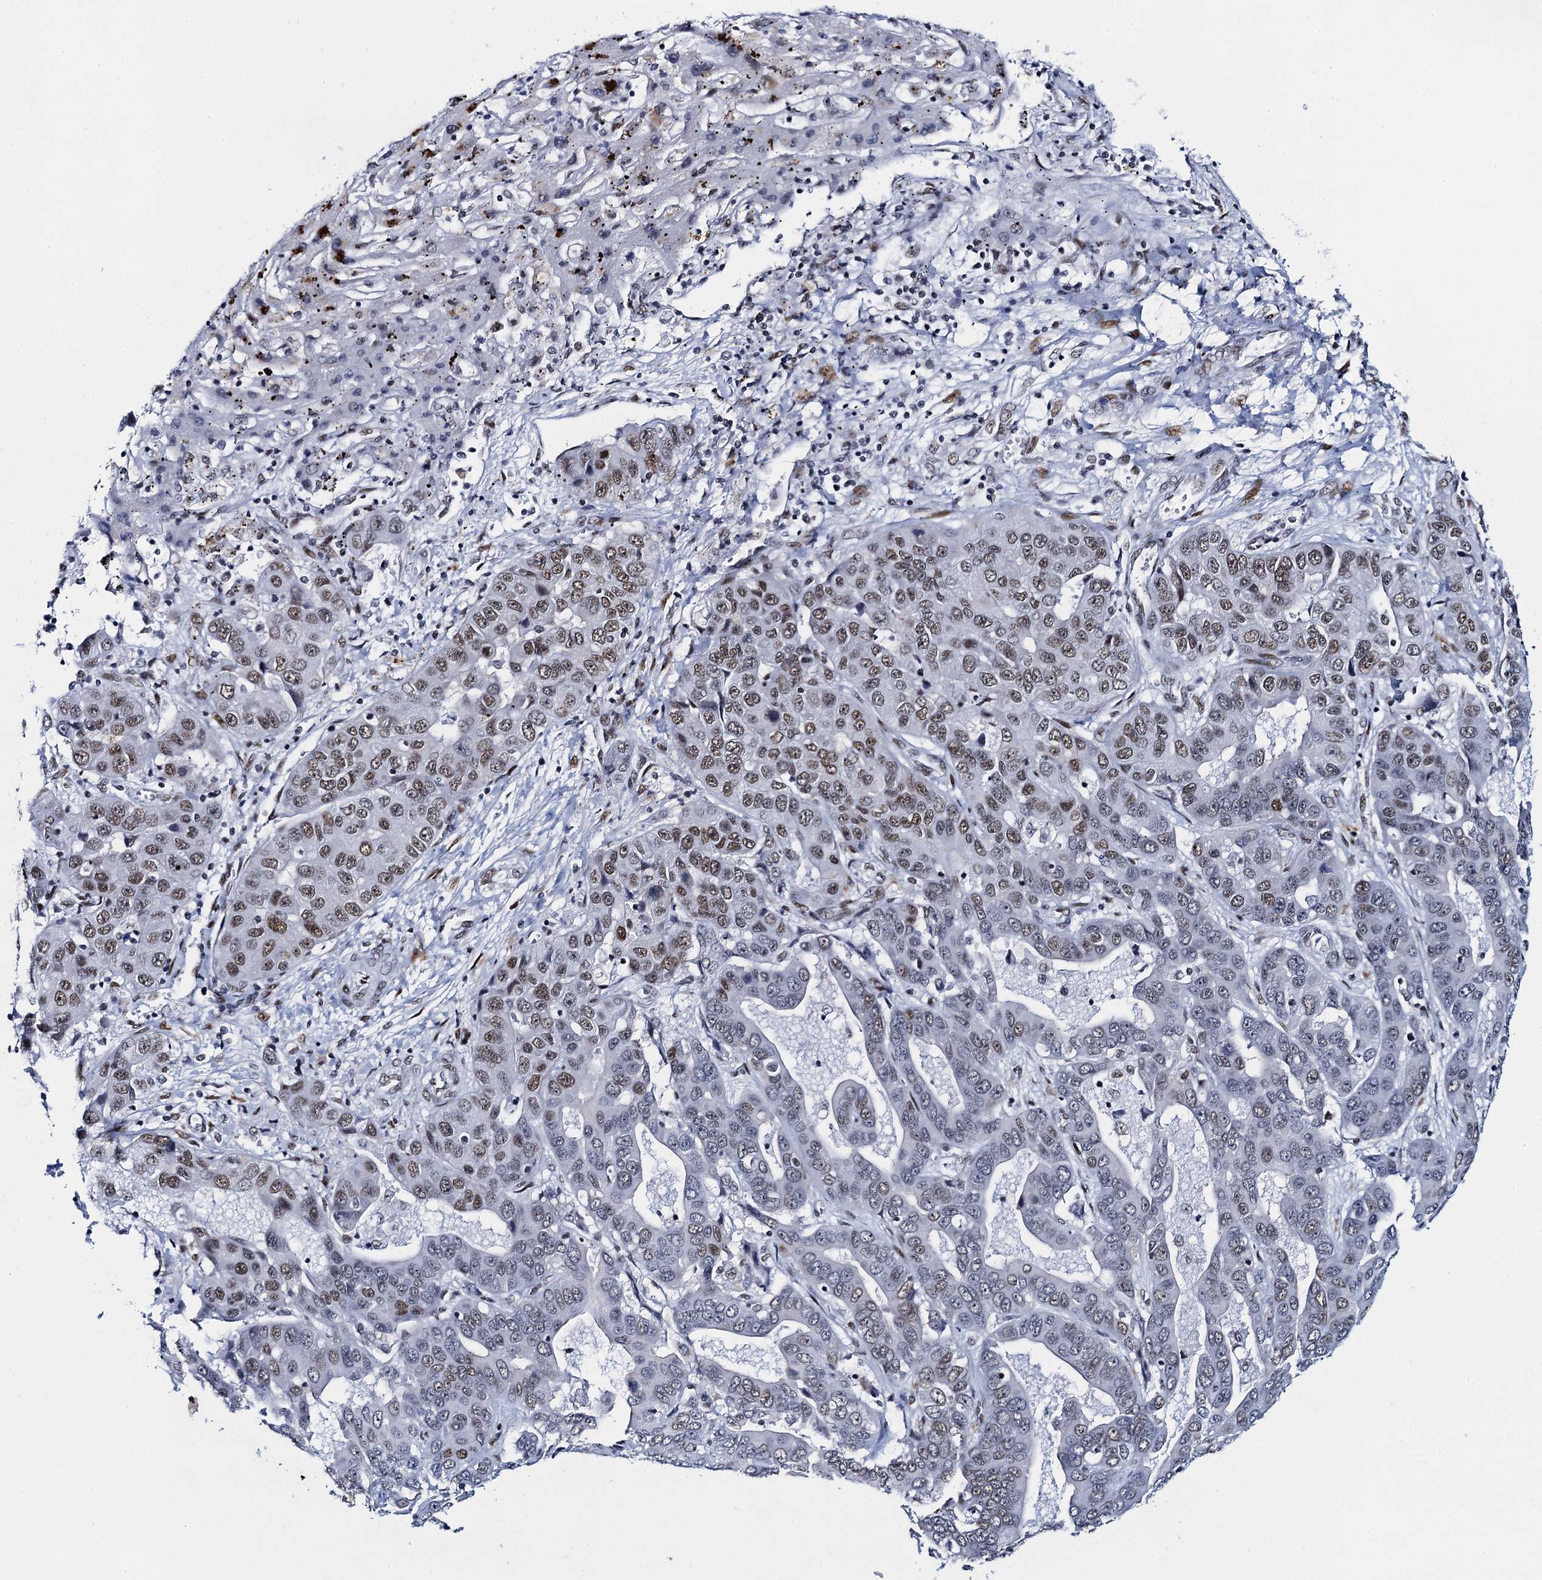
{"staining": {"intensity": "moderate", "quantity": "<25%", "location": "nuclear"}, "tissue": "liver cancer", "cell_type": "Tumor cells", "image_type": "cancer", "snomed": [{"axis": "morphology", "description": "Cholangiocarcinoma"}, {"axis": "topography", "description": "Liver"}], "caption": "About <25% of tumor cells in human liver cancer display moderate nuclear protein positivity as visualized by brown immunohistochemical staining.", "gene": "HNRNPUL2", "patient": {"sex": "female", "age": 52}}